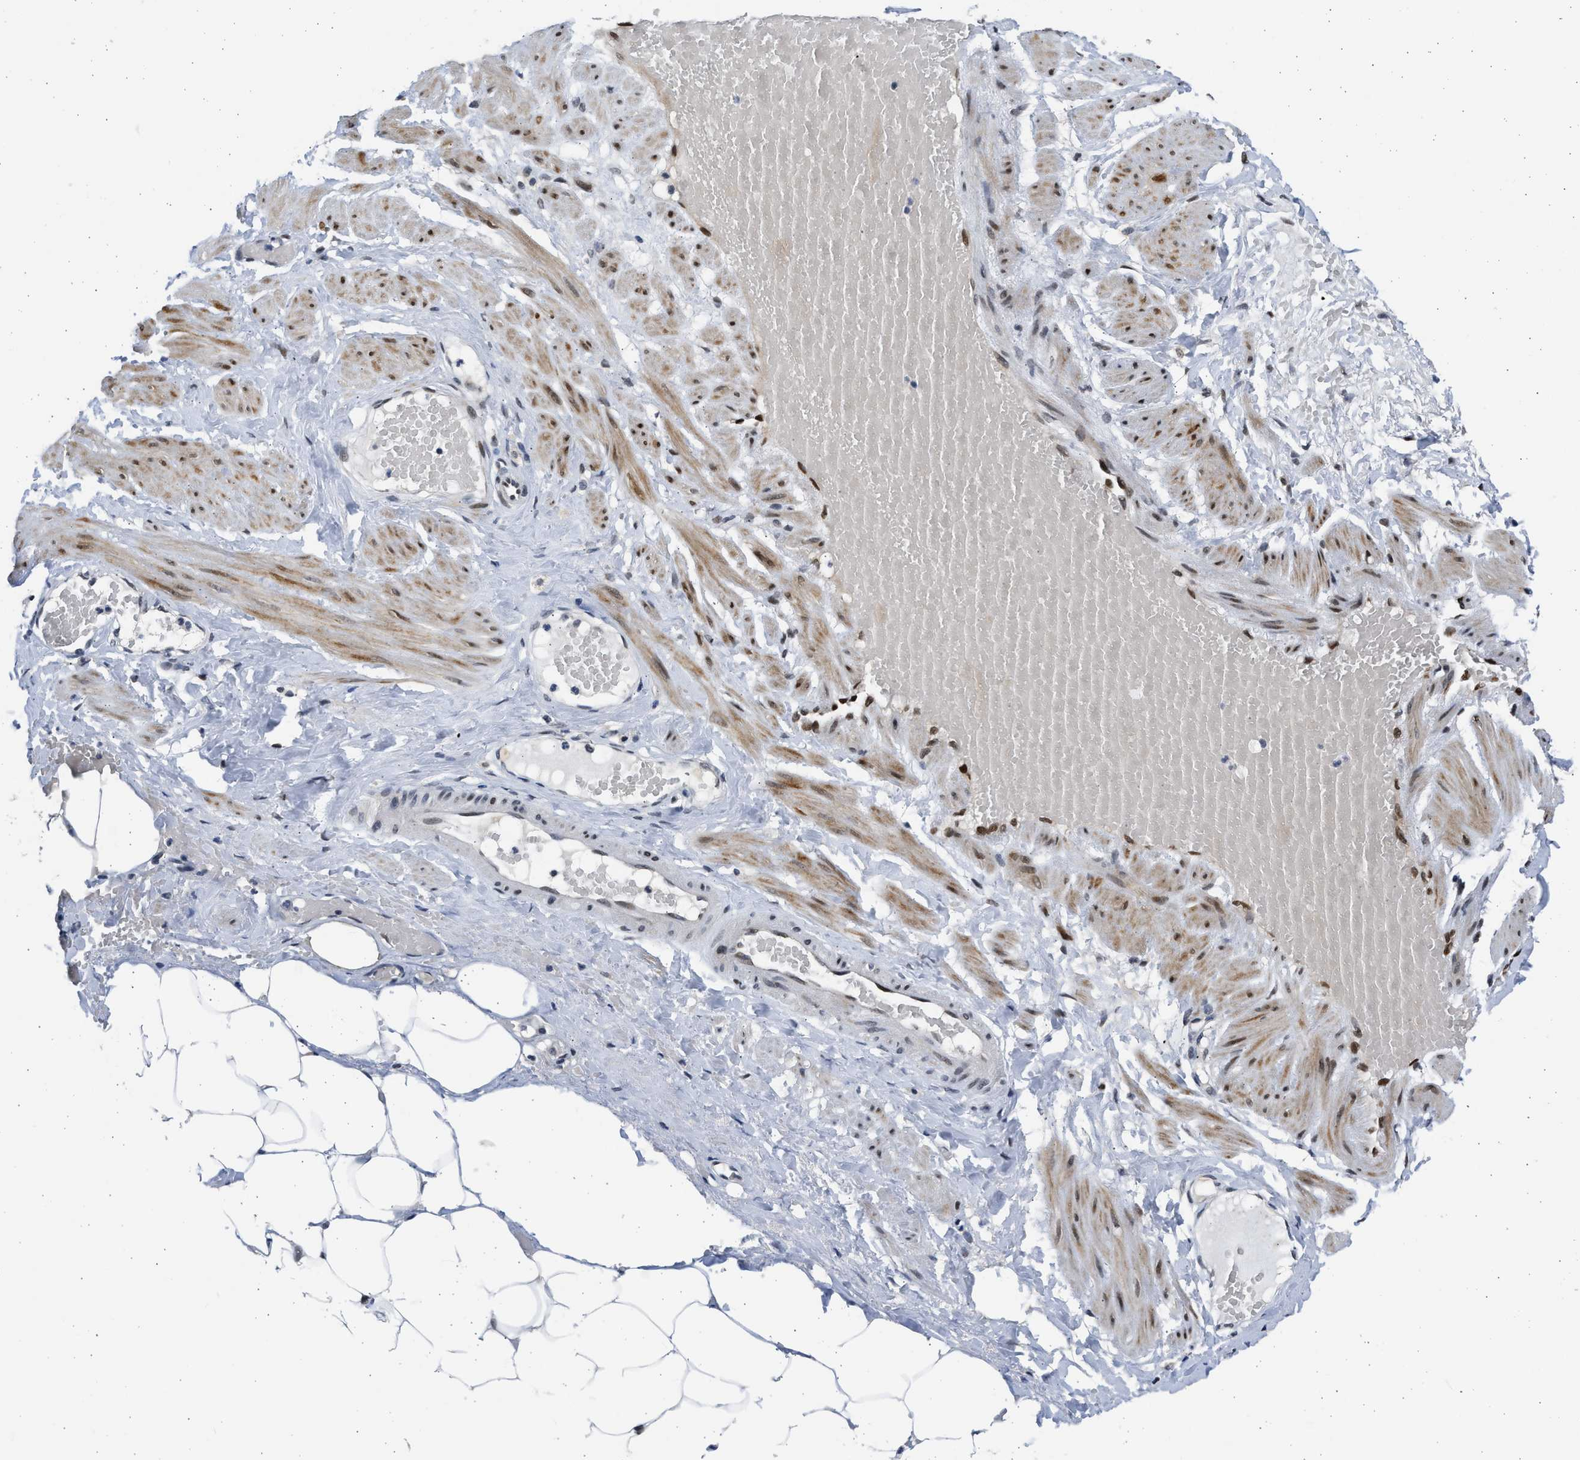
{"staining": {"intensity": "negative", "quantity": "none", "location": "none"}, "tissue": "adipose tissue", "cell_type": "Adipocytes", "image_type": "normal", "snomed": [{"axis": "morphology", "description": "Normal tissue, NOS"}, {"axis": "topography", "description": "Soft tissue"}, {"axis": "topography", "description": "Vascular tissue"}], "caption": "IHC histopathology image of normal adipose tissue stained for a protein (brown), which exhibits no expression in adipocytes. Nuclei are stained in blue.", "gene": "HMGN3", "patient": {"sex": "female", "age": 35}}